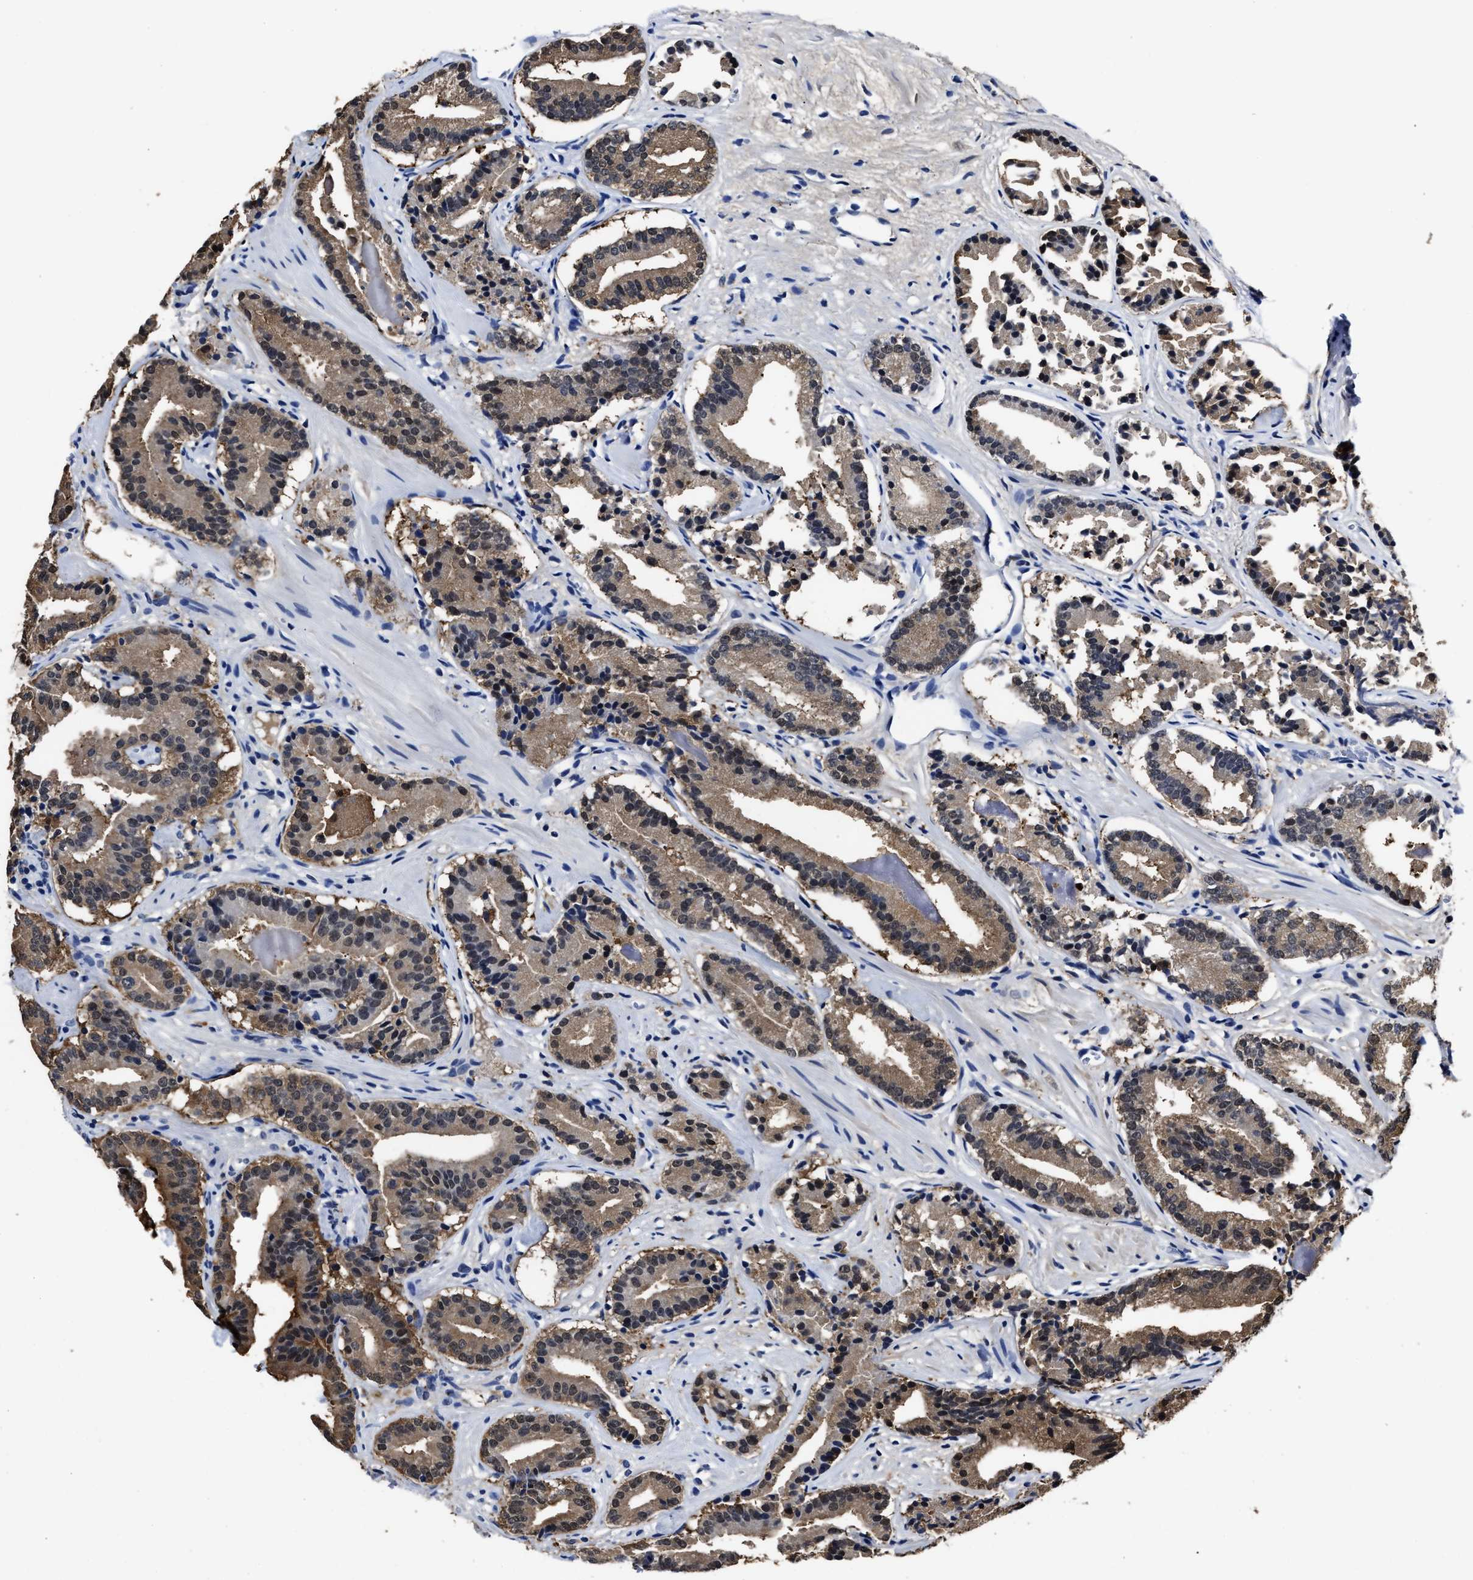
{"staining": {"intensity": "moderate", "quantity": ">75%", "location": "cytoplasmic/membranous"}, "tissue": "prostate cancer", "cell_type": "Tumor cells", "image_type": "cancer", "snomed": [{"axis": "morphology", "description": "Adenocarcinoma, Low grade"}, {"axis": "topography", "description": "Prostate"}], "caption": "Prostate cancer (low-grade adenocarcinoma) tissue shows moderate cytoplasmic/membranous positivity in about >75% of tumor cells", "gene": "PRPF4B", "patient": {"sex": "male", "age": 51}}